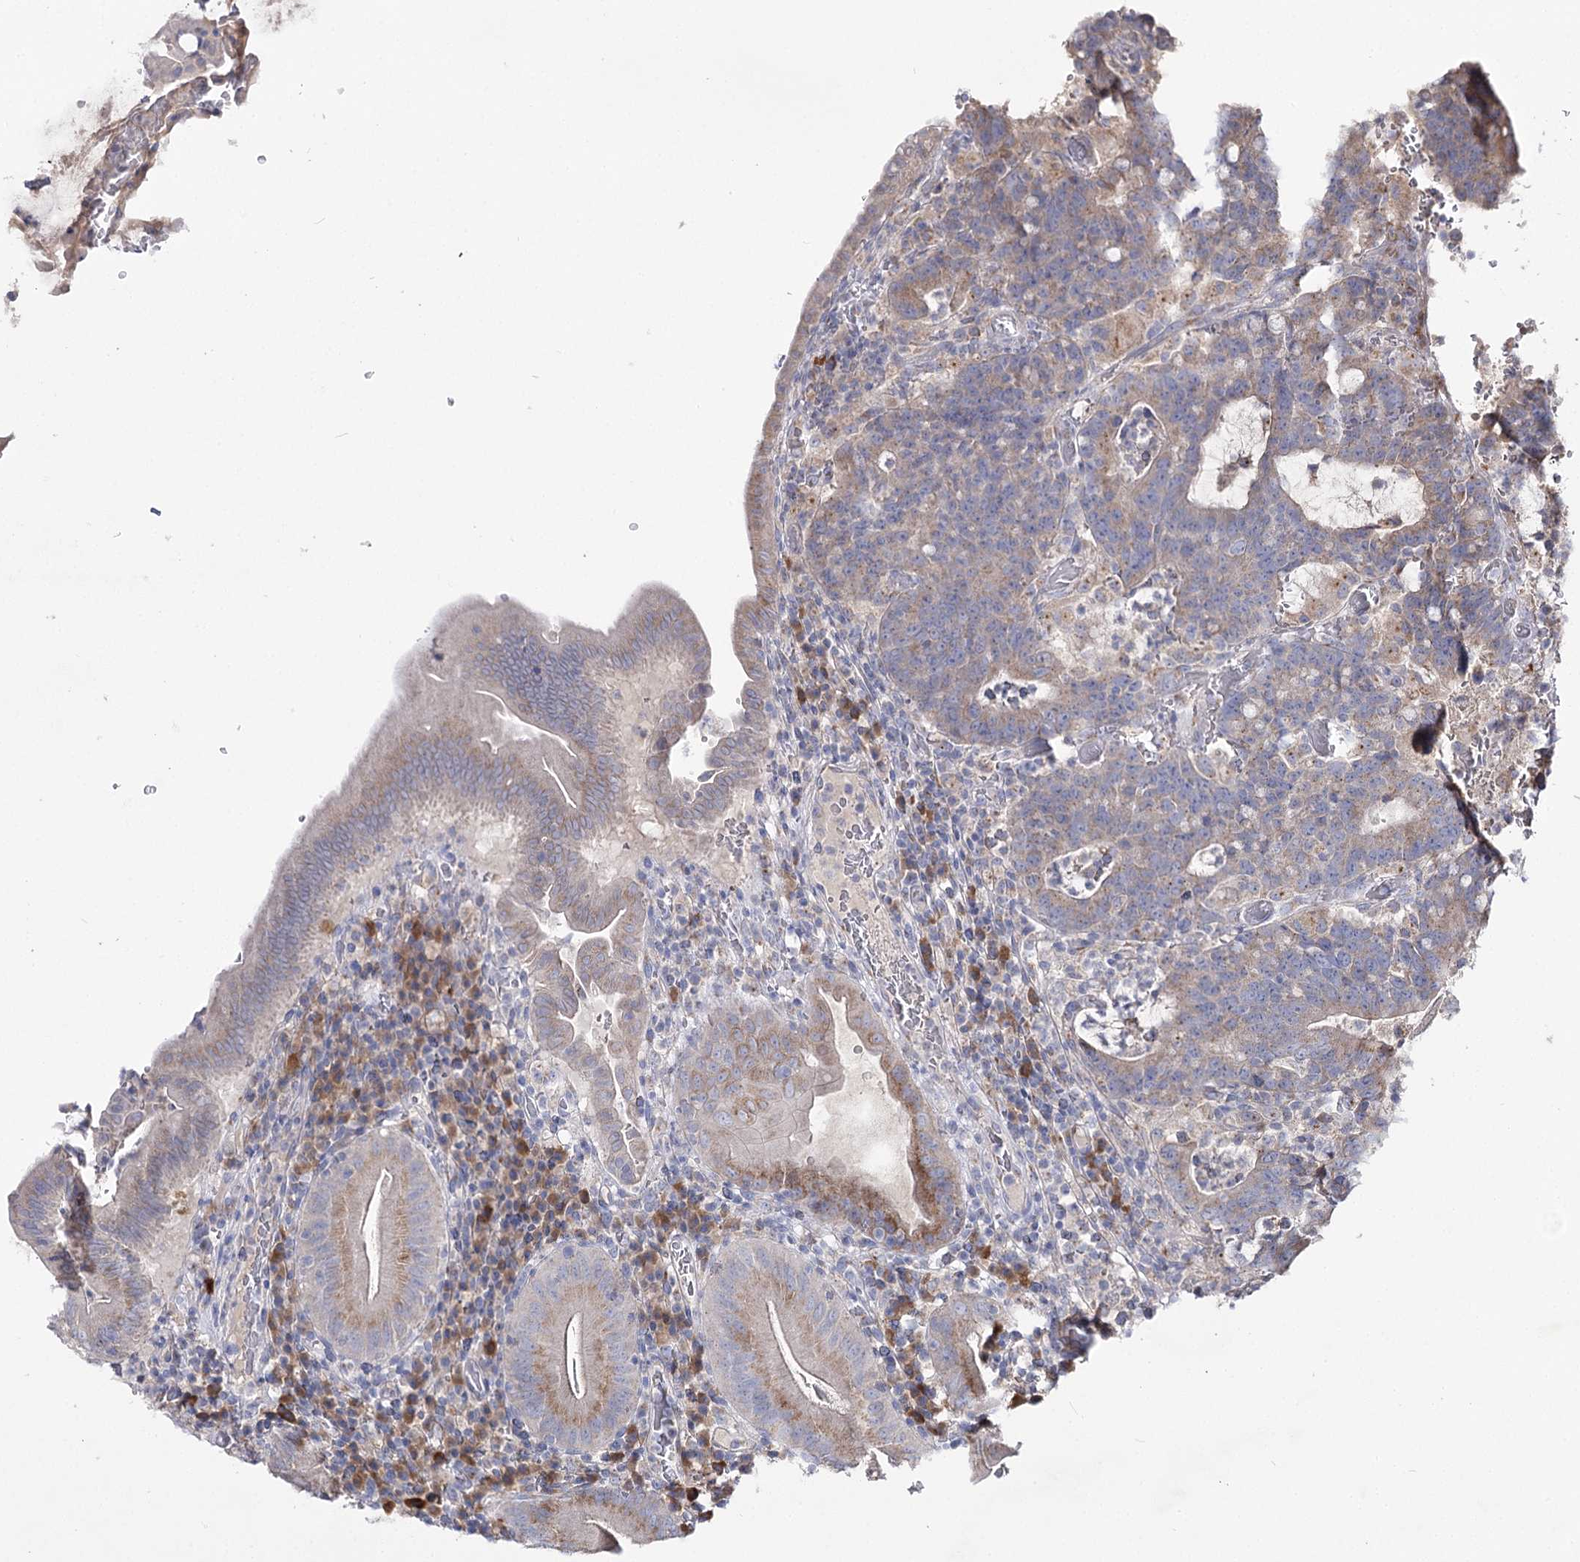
{"staining": {"intensity": "weak", "quantity": ">75%", "location": "cytoplasmic/membranous"}, "tissue": "colorectal cancer", "cell_type": "Tumor cells", "image_type": "cancer", "snomed": [{"axis": "morphology", "description": "Normal tissue, NOS"}, {"axis": "morphology", "description": "Adenocarcinoma, NOS"}, {"axis": "topography", "description": "Colon"}], "caption": "Immunohistochemistry micrograph of human colorectal cancer (adenocarcinoma) stained for a protein (brown), which shows low levels of weak cytoplasmic/membranous staining in approximately >75% of tumor cells.", "gene": "IL1RAP", "patient": {"sex": "female", "age": 75}}